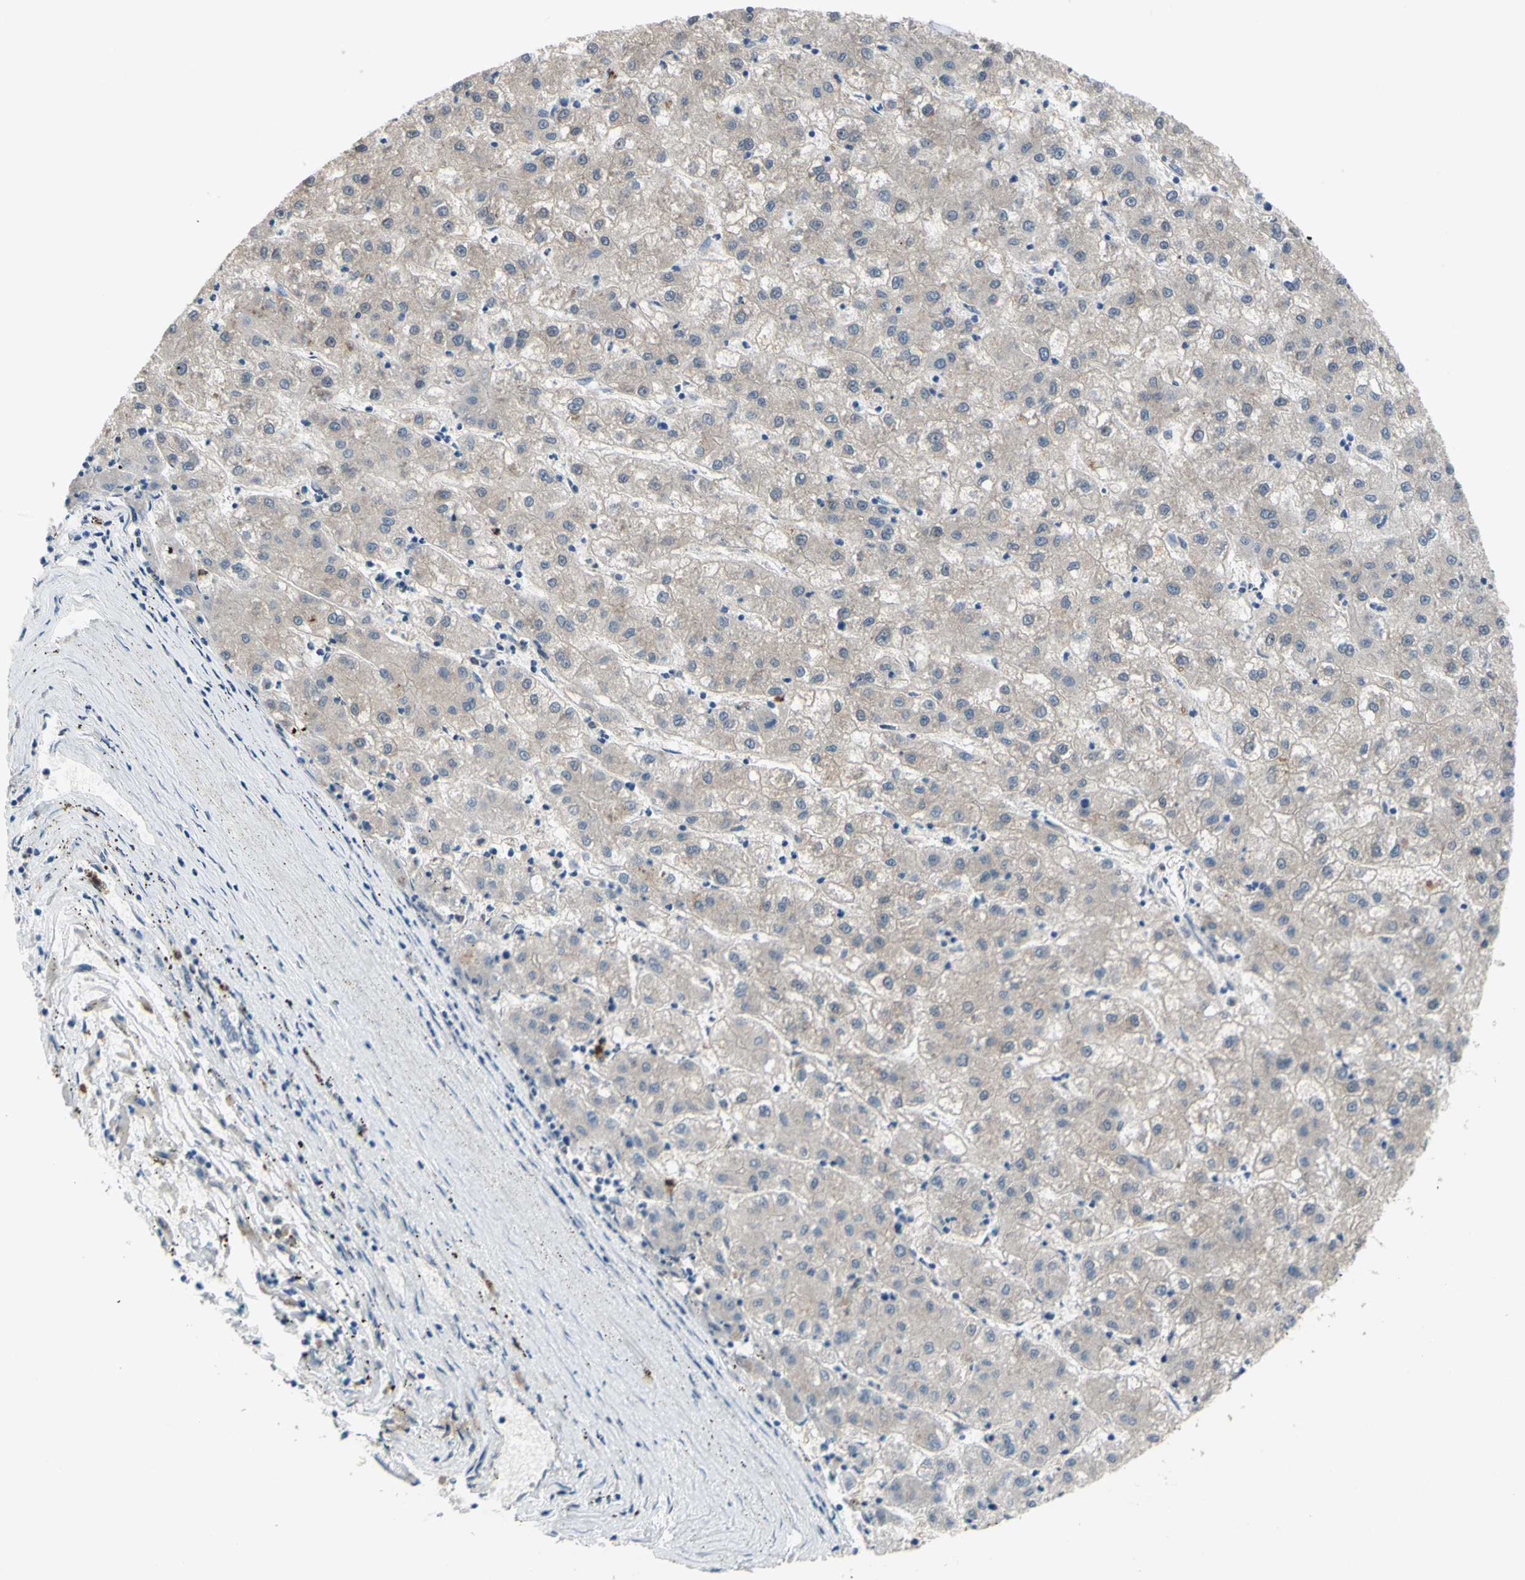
{"staining": {"intensity": "weak", "quantity": ">75%", "location": "cytoplasmic/membranous"}, "tissue": "liver cancer", "cell_type": "Tumor cells", "image_type": "cancer", "snomed": [{"axis": "morphology", "description": "Carcinoma, Hepatocellular, NOS"}, {"axis": "topography", "description": "Liver"}], "caption": "This is a photomicrograph of immunohistochemistry (IHC) staining of liver cancer (hepatocellular carcinoma), which shows weak staining in the cytoplasmic/membranous of tumor cells.", "gene": "GRAMD2B", "patient": {"sex": "male", "age": 72}}